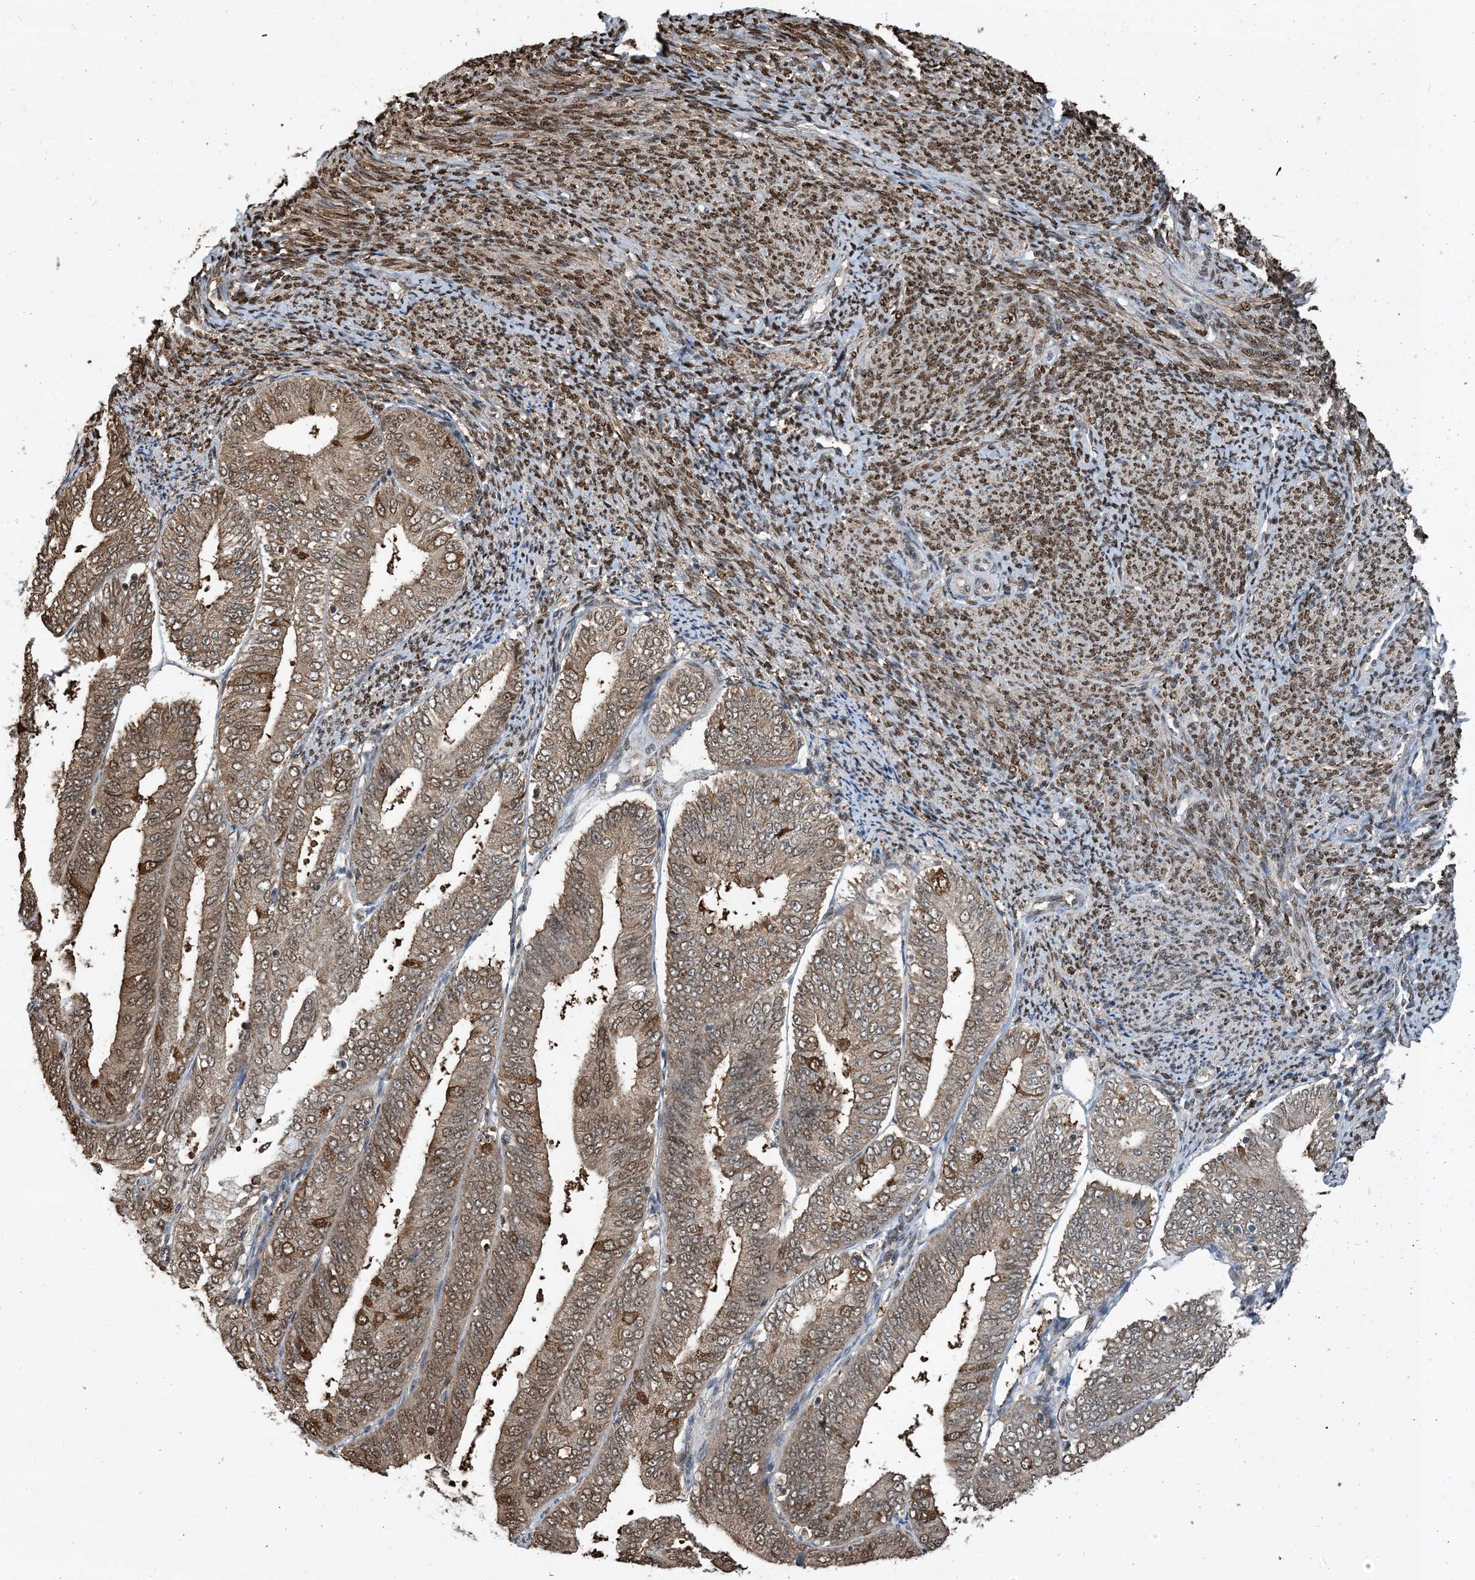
{"staining": {"intensity": "moderate", "quantity": "25%-75%", "location": "cytoplasmic/membranous,nuclear"}, "tissue": "endometrial cancer", "cell_type": "Tumor cells", "image_type": "cancer", "snomed": [{"axis": "morphology", "description": "Adenocarcinoma, NOS"}, {"axis": "topography", "description": "Endometrium"}], "caption": "Endometrial cancer (adenocarcinoma) was stained to show a protein in brown. There is medium levels of moderate cytoplasmic/membranous and nuclear positivity in approximately 25%-75% of tumor cells.", "gene": "HSPA1A", "patient": {"sex": "female", "age": 63}}